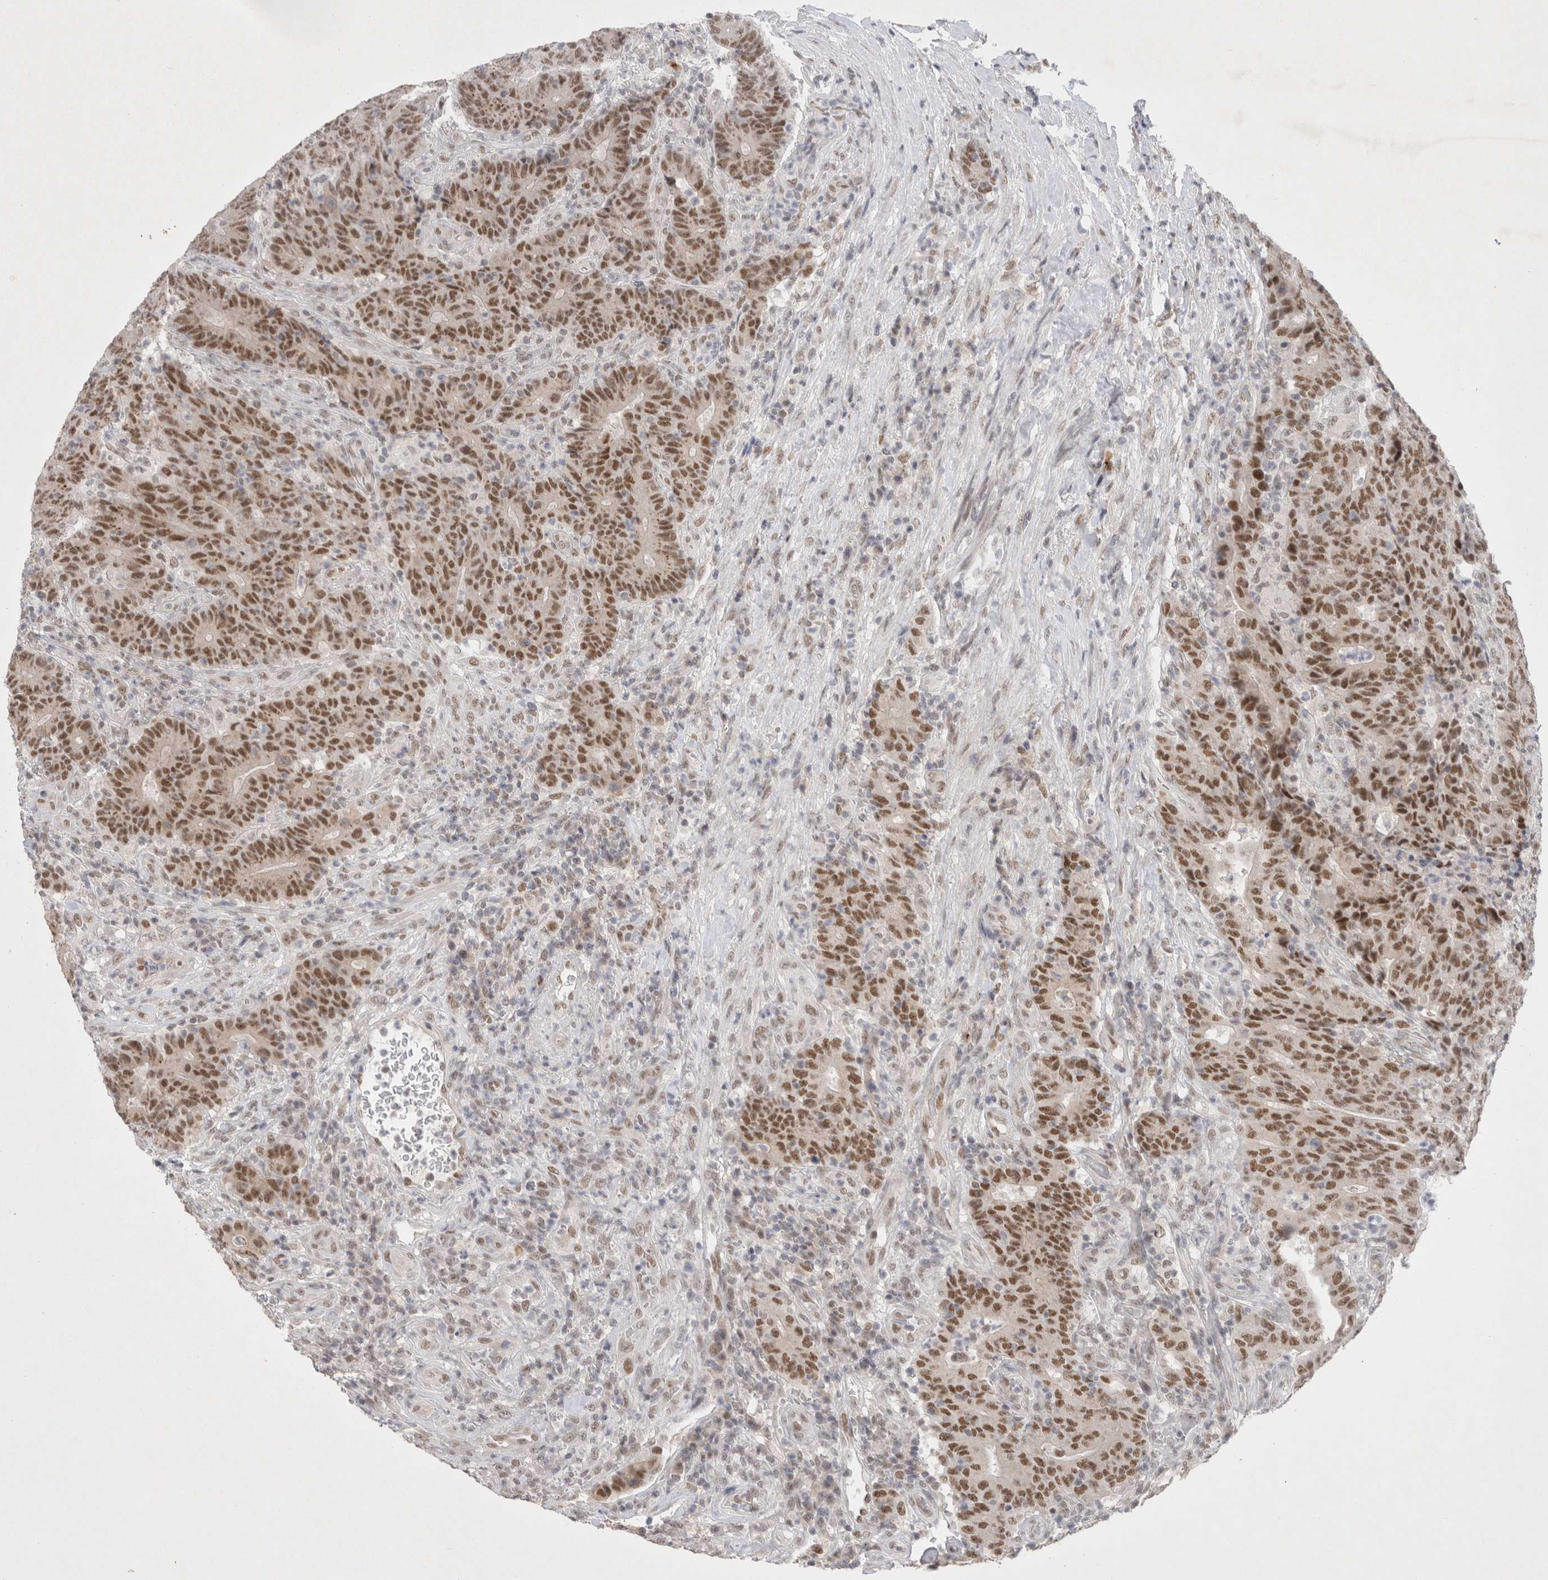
{"staining": {"intensity": "moderate", "quantity": ">75%", "location": "nuclear"}, "tissue": "colorectal cancer", "cell_type": "Tumor cells", "image_type": "cancer", "snomed": [{"axis": "morphology", "description": "Normal tissue, NOS"}, {"axis": "morphology", "description": "Adenocarcinoma, NOS"}, {"axis": "topography", "description": "Colon"}], "caption": "Immunohistochemical staining of adenocarcinoma (colorectal) exhibits moderate nuclear protein expression in about >75% of tumor cells.", "gene": "RECQL4", "patient": {"sex": "female", "age": 75}}